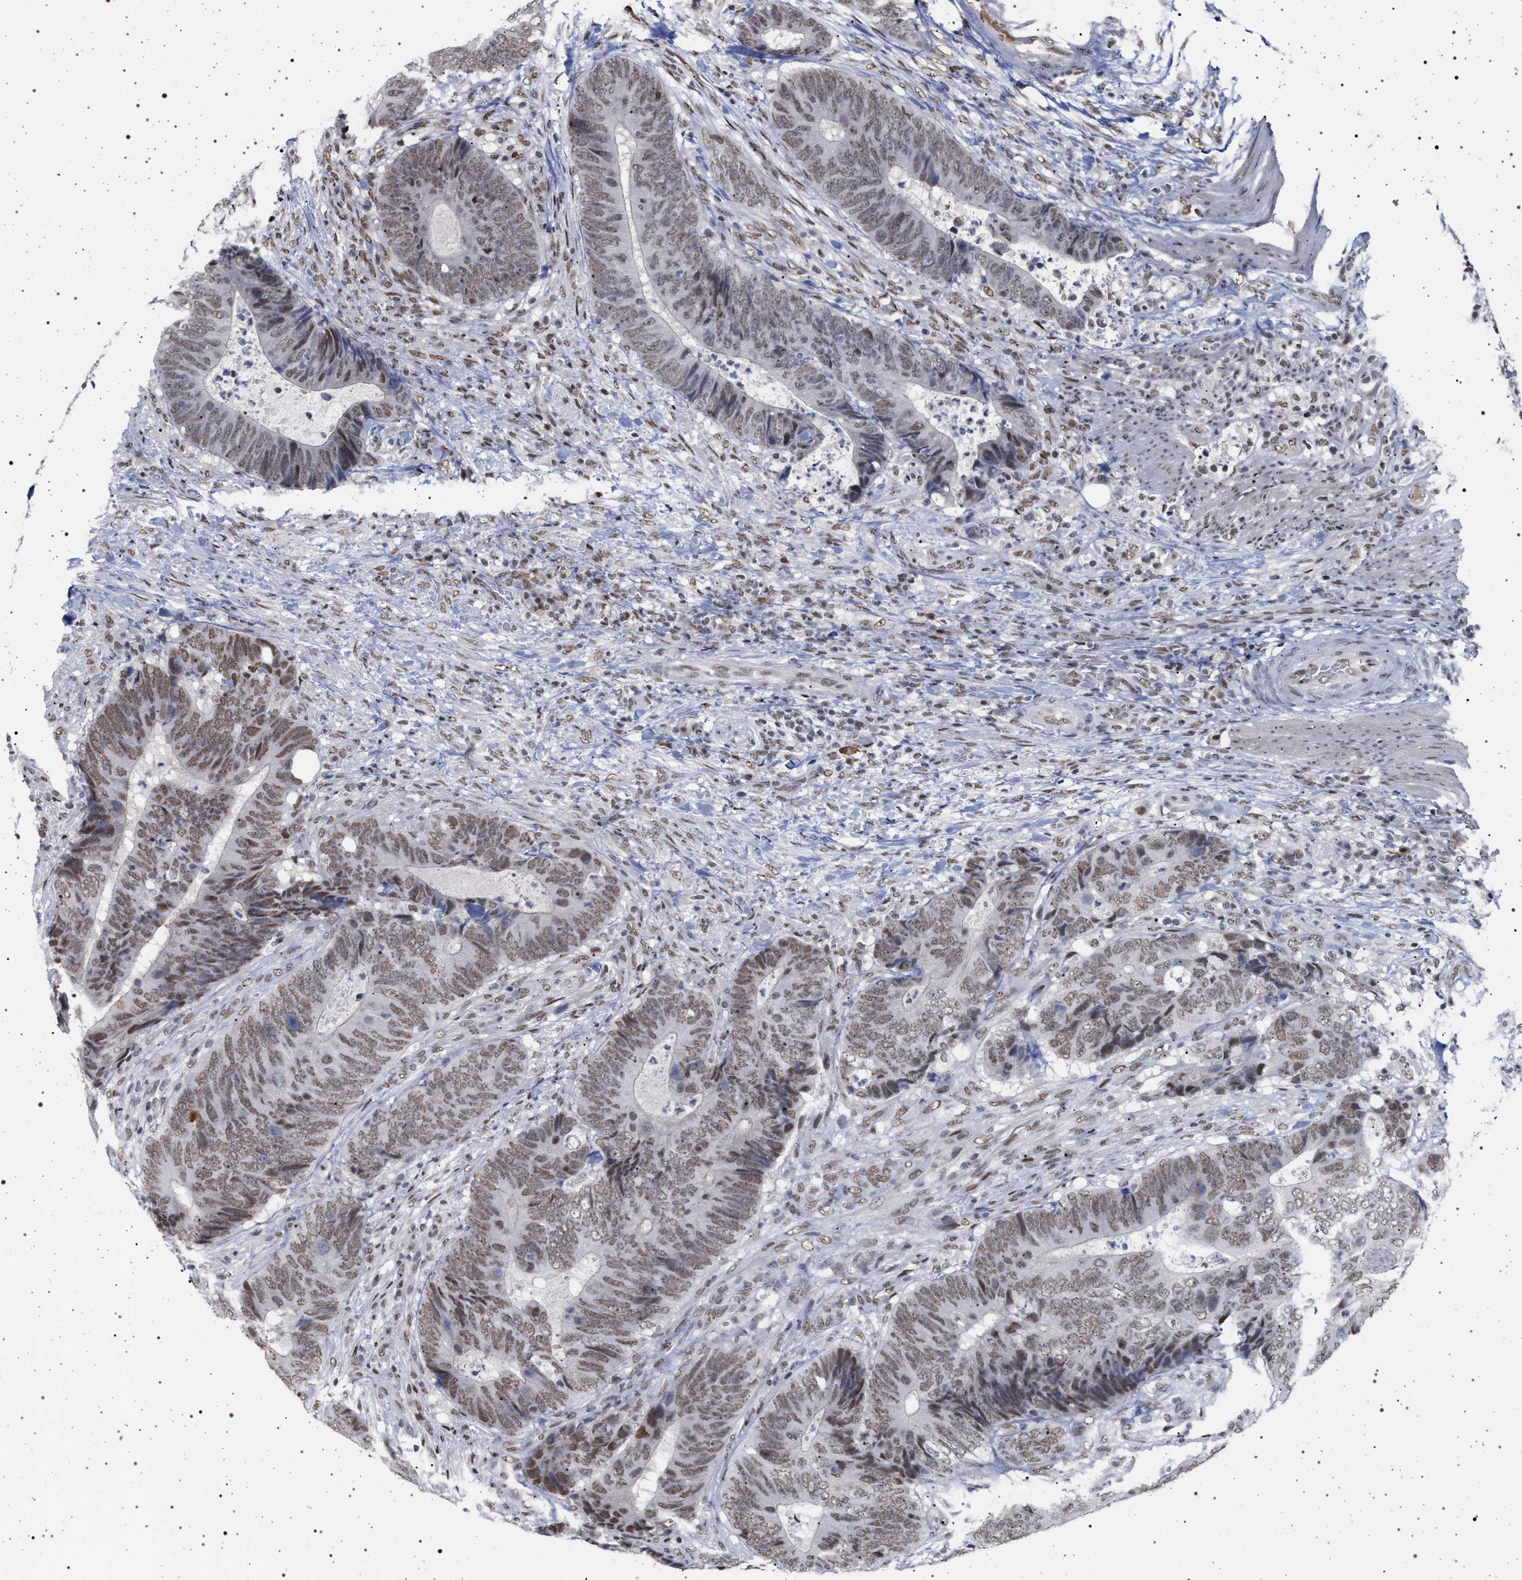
{"staining": {"intensity": "moderate", "quantity": ">75%", "location": "nuclear"}, "tissue": "colorectal cancer", "cell_type": "Tumor cells", "image_type": "cancer", "snomed": [{"axis": "morphology", "description": "Adenocarcinoma, NOS"}, {"axis": "topography", "description": "Colon"}], "caption": "The micrograph reveals a brown stain indicating the presence of a protein in the nuclear of tumor cells in colorectal cancer. The staining is performed using DAB brown chromogen to label protein expression. The nuclei are counter-stained blue using hematoxylin.", "gene": "PHF12", "patient": {"sex": "male", "age": 56}}